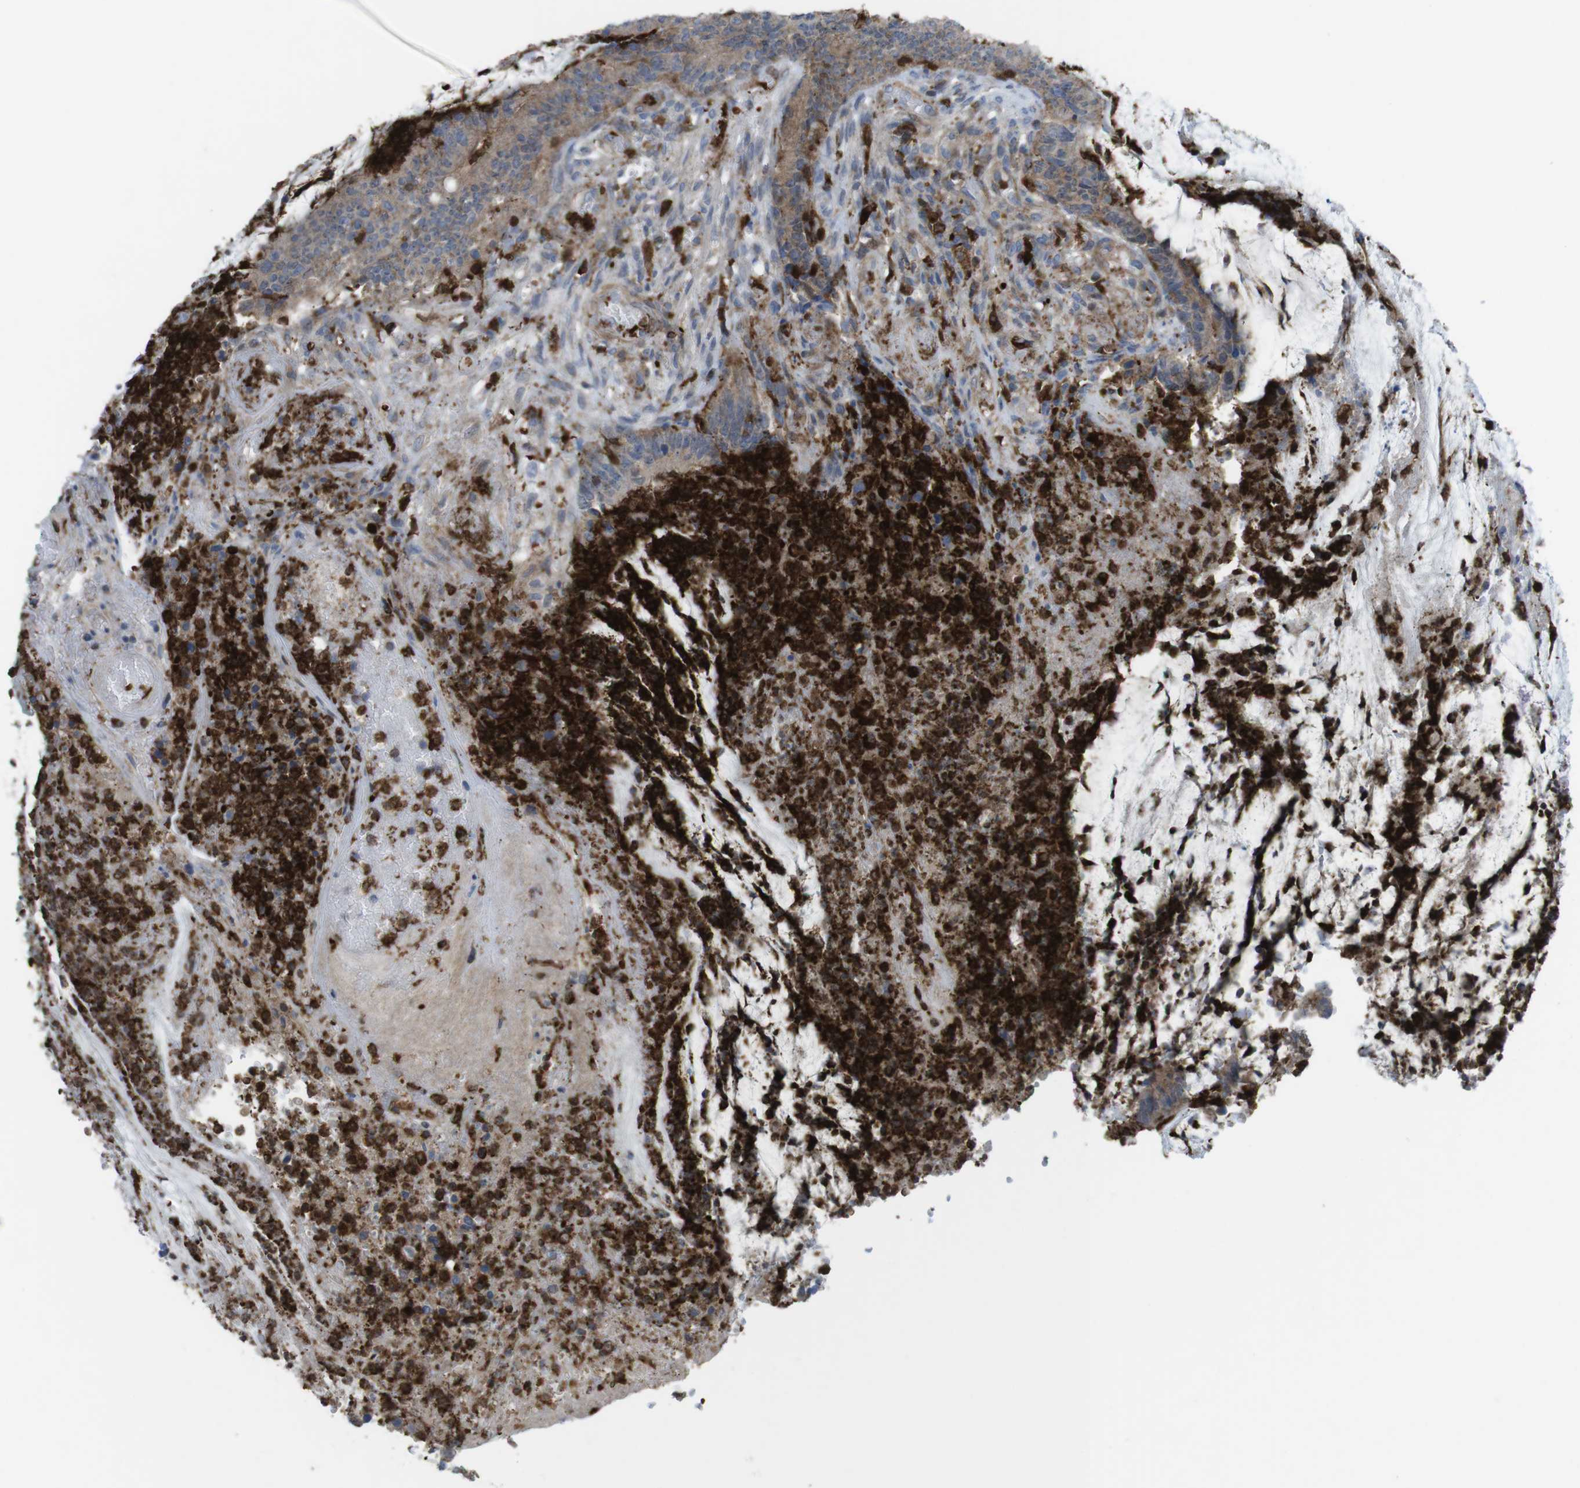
{"staining": {"intensity": "moderate", "quantity": ">75%", "location": "cytoplasmic/membranous"}, "tissue": "colorectal cancer", "cell_type": "Tumor cells", "image_type": "cancer", "snomed": [{"axis": "morphology", "description": "Adenocarcinoma, NOS"}, {"axis": "topography", "description": "Rectum"}], "caption": "The immunohistochemical stain highlights moderate cytoplasmic/membranous expression in tumor cells of colorectal cancer tissue. The protein is stained brown, and the nuclei are stained in blue (DAB (3,3'-diaminobenzidine) IHC with brightfield microscopy, high magnification).", "gene": "PRKCD", "patient": {"sex": "female", "age": 66}}